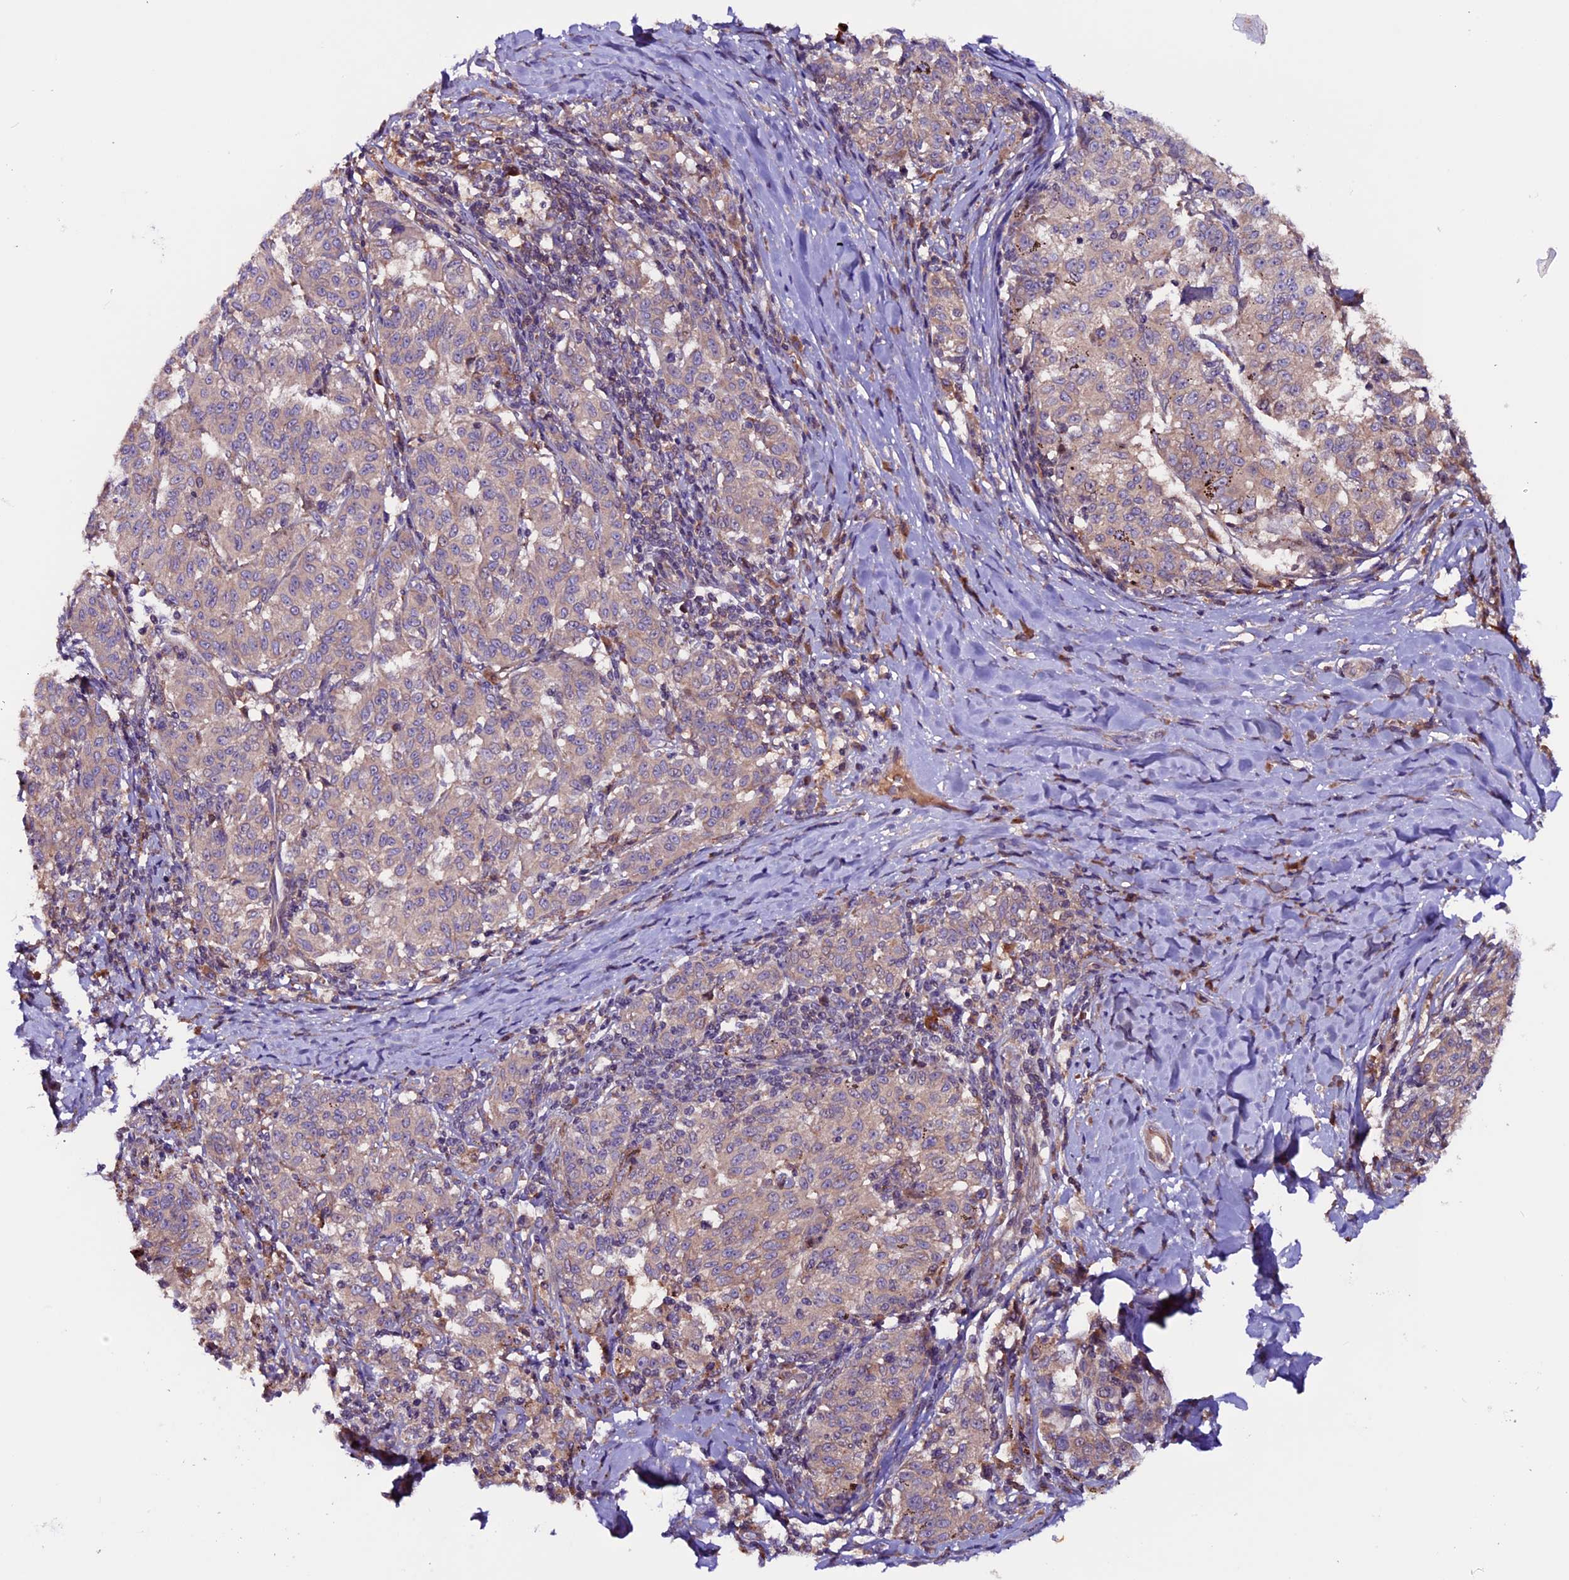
{"staining": {"intensity": "weak", "quantity": "<25%", "location": "cytoplasmic/membranous"}, "tissue": "melanoma", "cell_type": "Tumor cells", "image_type": "cancer", "snomed": [{"axis": "morphology", "description": "Malignant melanoma, NOS"}, {"axis": "topography", "description": "Skin"}], "caption": "Protein analysis of malignant melanoma displays no significant positivity in tumor cells.", "gene": "ZNF598", "patient": {"sex": "female", "age": 72}}